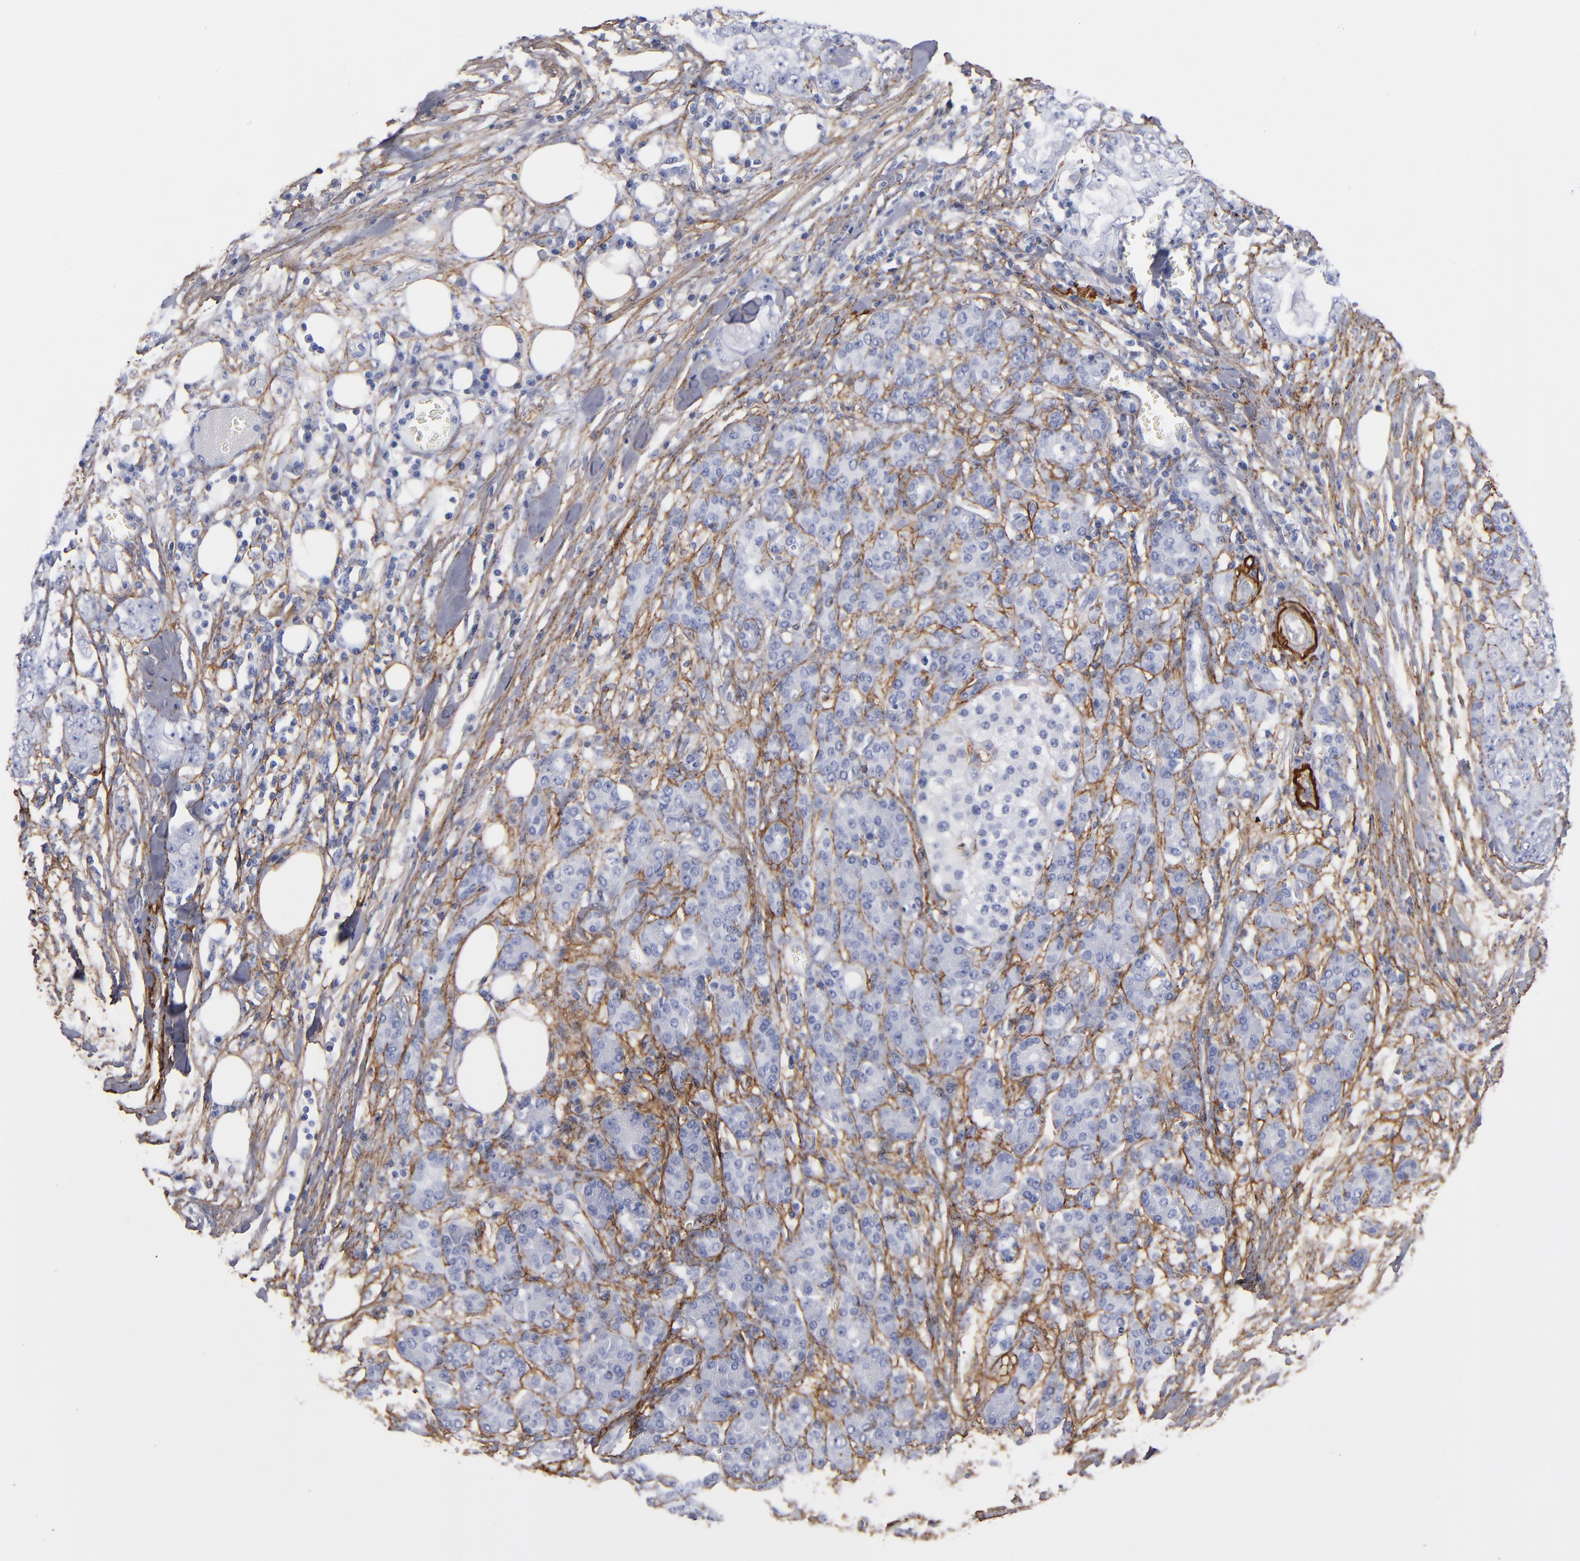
{"staining": {"intensity": "negative", "quantity": "none", "location": "none"}, "tissue": "pancreatic cancer", "cell_type": "Tumor cells", "image_type": "cancer", "snomed": [{"axis": "morphology", "description": "Adenocarcinoma, NOS"}, {"axis": "topography", "description": "Pancreas"}], "caption": "A histopathology image of adenocarcinoma (pancreatic) stained for a protein demonstrates no brown staining in tumor cells. (DAB IHC with hematoxylin counter stain).", "gene": "EMILIN1", "patient": {"sex": "female", "age": 73}}